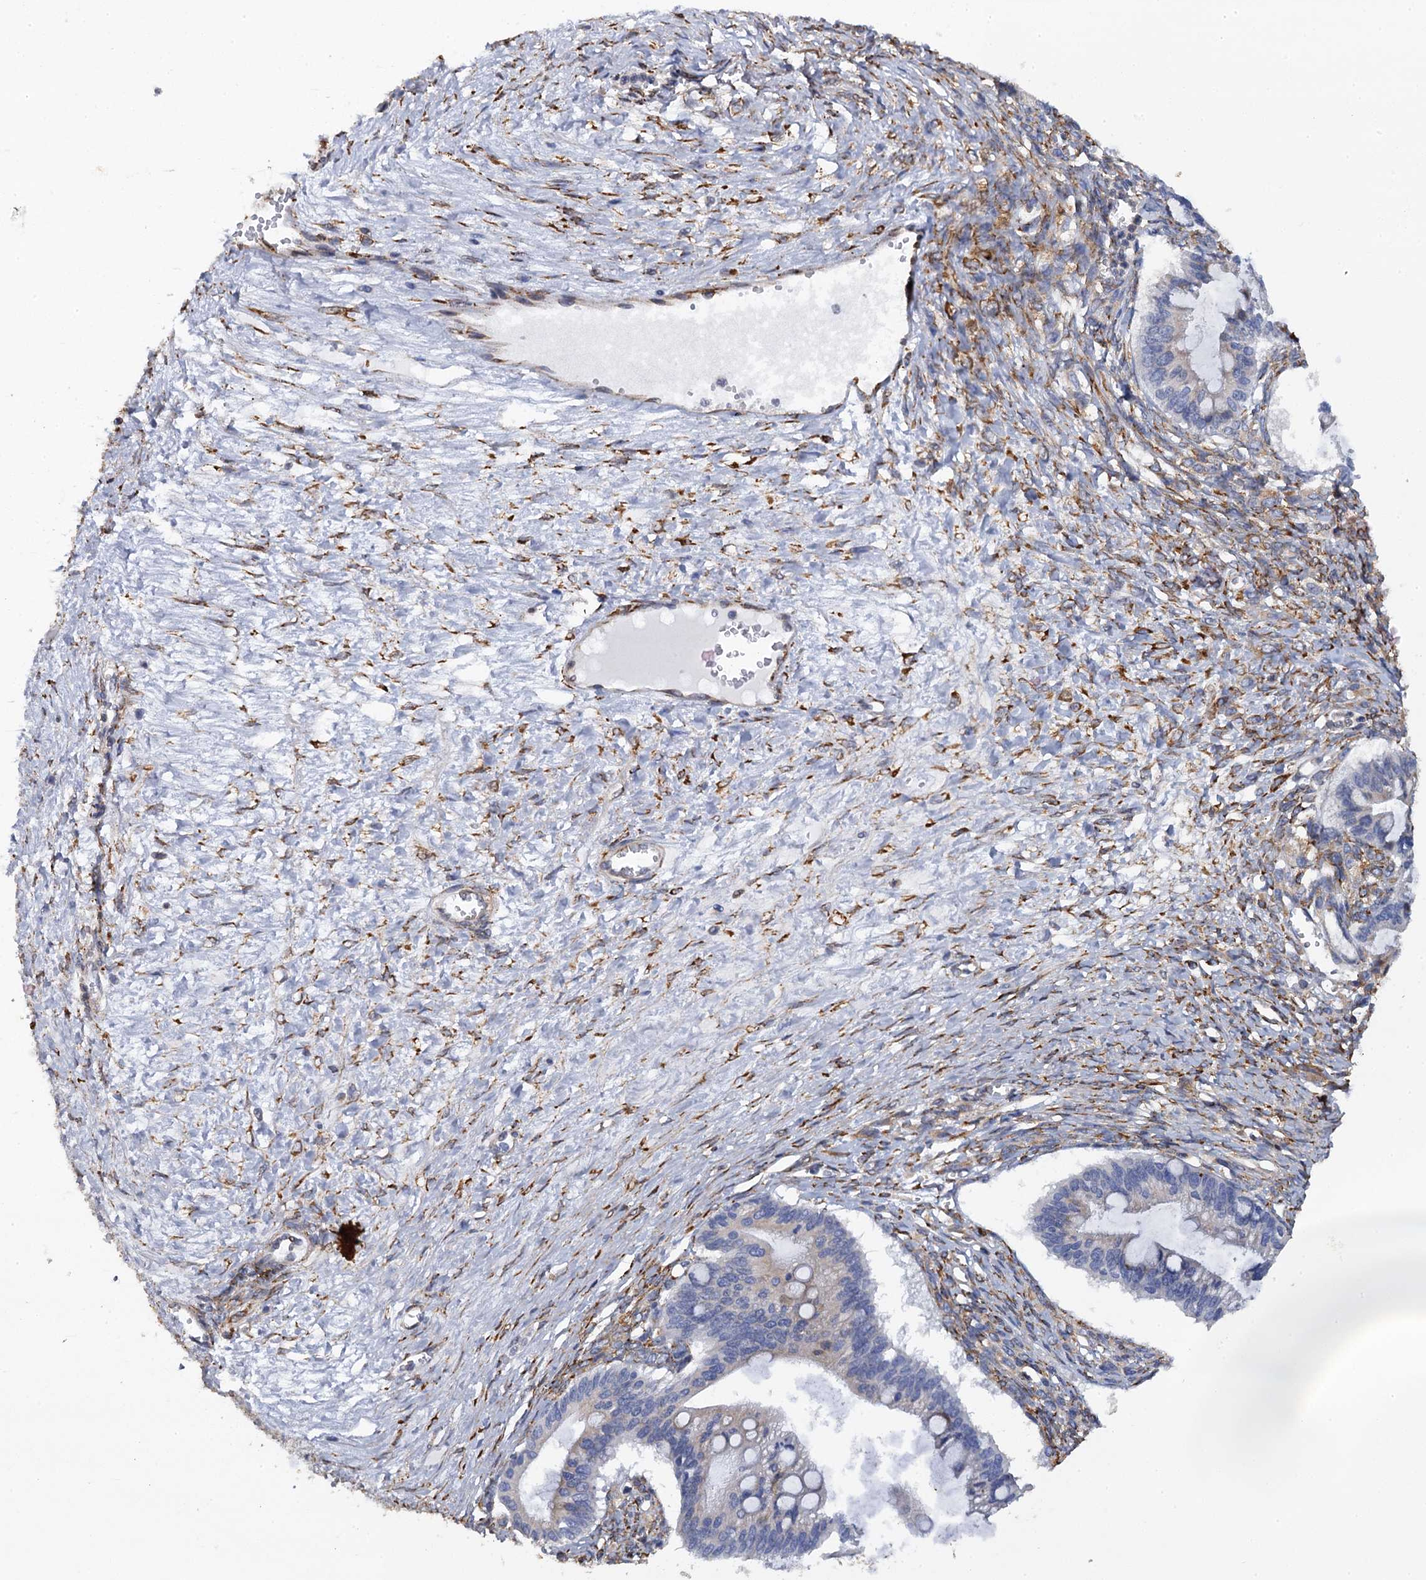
{"staining": {"intensity": "negative", "quantity": "none", "location": "none"}, "tissue": "ovarian cancer", "cell_type": "Tumor cells", "image_type": "cancer", "snomed": [{"axis": "morphology", "description": "Cystadenocarcinoma, mucinous, NOS"}, {"axis": "topography", "description": "Ovary"}], "caption": "Histopathology image shows no significant protein expression in tumor cells of ovarian mucinous cystadenocarcinoma.", "gene": "POGLUT3", "patient": {"sex": "female", "age": 73}}